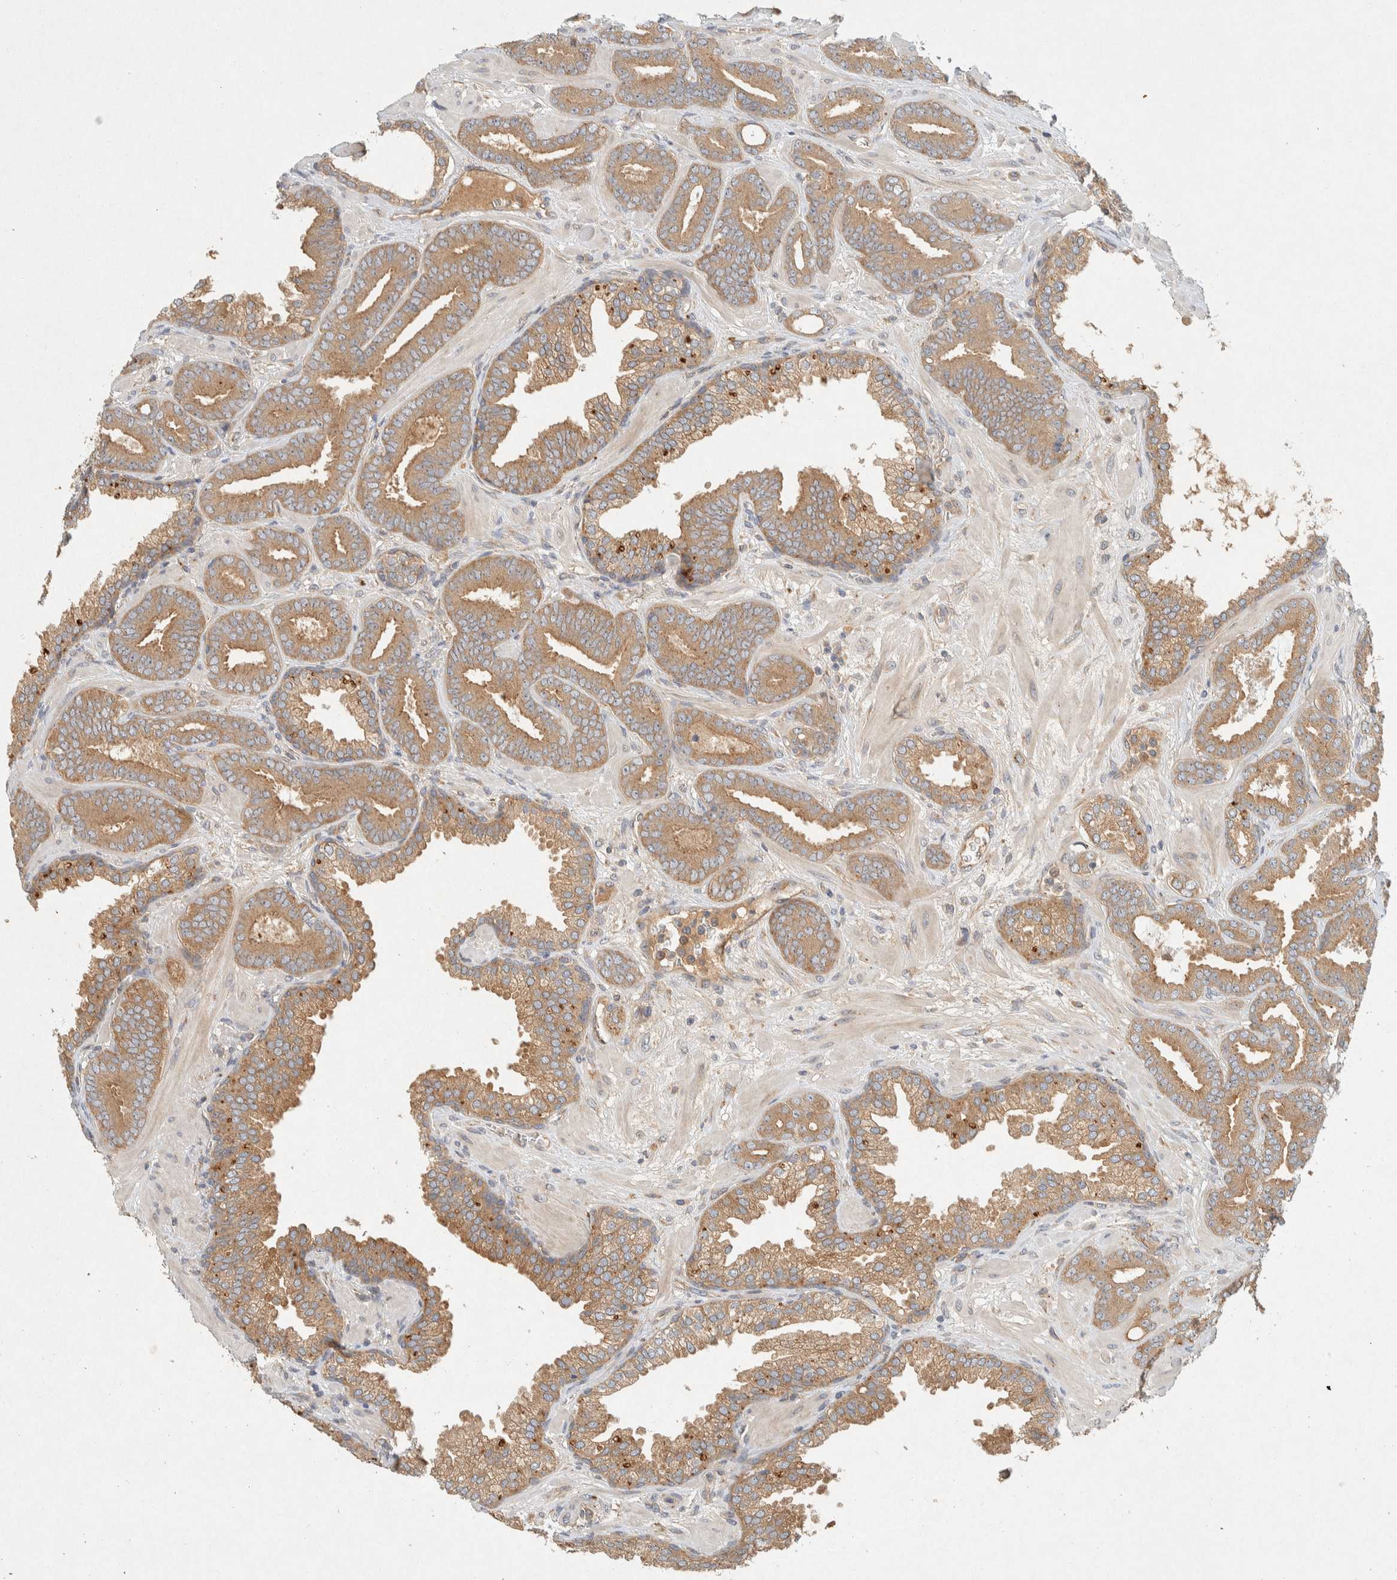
{"staining": {"intensity": "moderate", "quantity": ">75%", "location": "cytoplasmic/membranous"}, "tissue": "prostate cancer", "cell_type": "Tumor cells", "image_type": "cancer", "snomed": [{"axis": "morphology", "description": "Adenocarcinoma, Low grade"}, {"axis": "topography", "description": "Prostate"}], "caption": "Prostate cancer stained for a protein reveals moderate cytoplasmic/membranous positivity in tumor cells.", "gene": "PXK", "patient": {"sex": "male", "age": 62}}